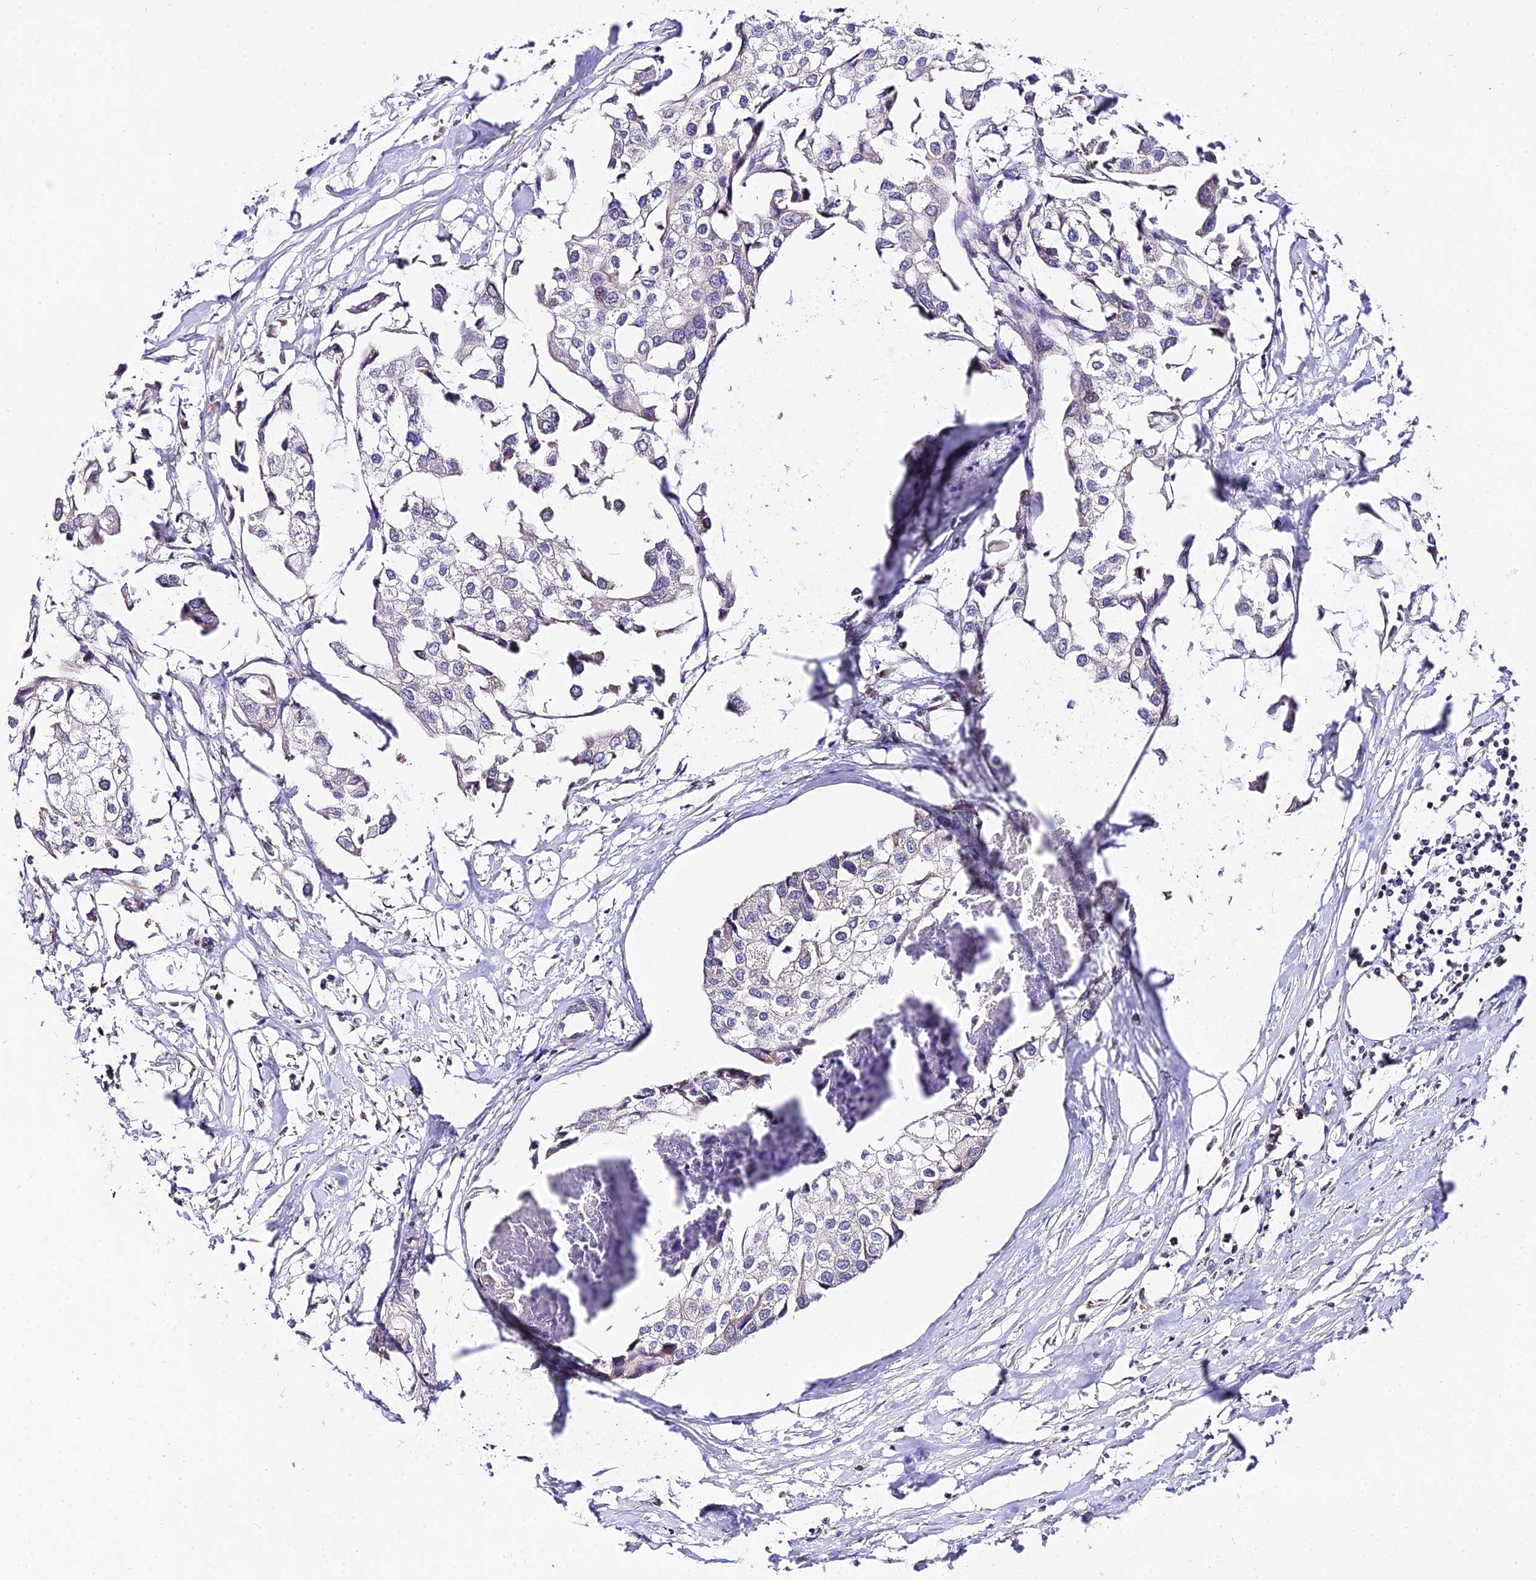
{"staining": {"intensity": "negative", "quantity": "none", "location": "none"}, "tissue": "urothelial cancer", "cell_type": "Tumor cells", "image_type": "cancer", "snomed": [{"axis": "morphology", "description": "Urothelial carcinoma, High grade"}, {"axis": "topography", "description": "Urinary bladder"}], "caption": "A high-resolution image shows immunohistochemistry (IHC) staining of urothelial cancer, which demonstrates no significant expression in tumor cells.", "gene": "ATP5PB", "patient": {"sex": "male", "age": 64}}